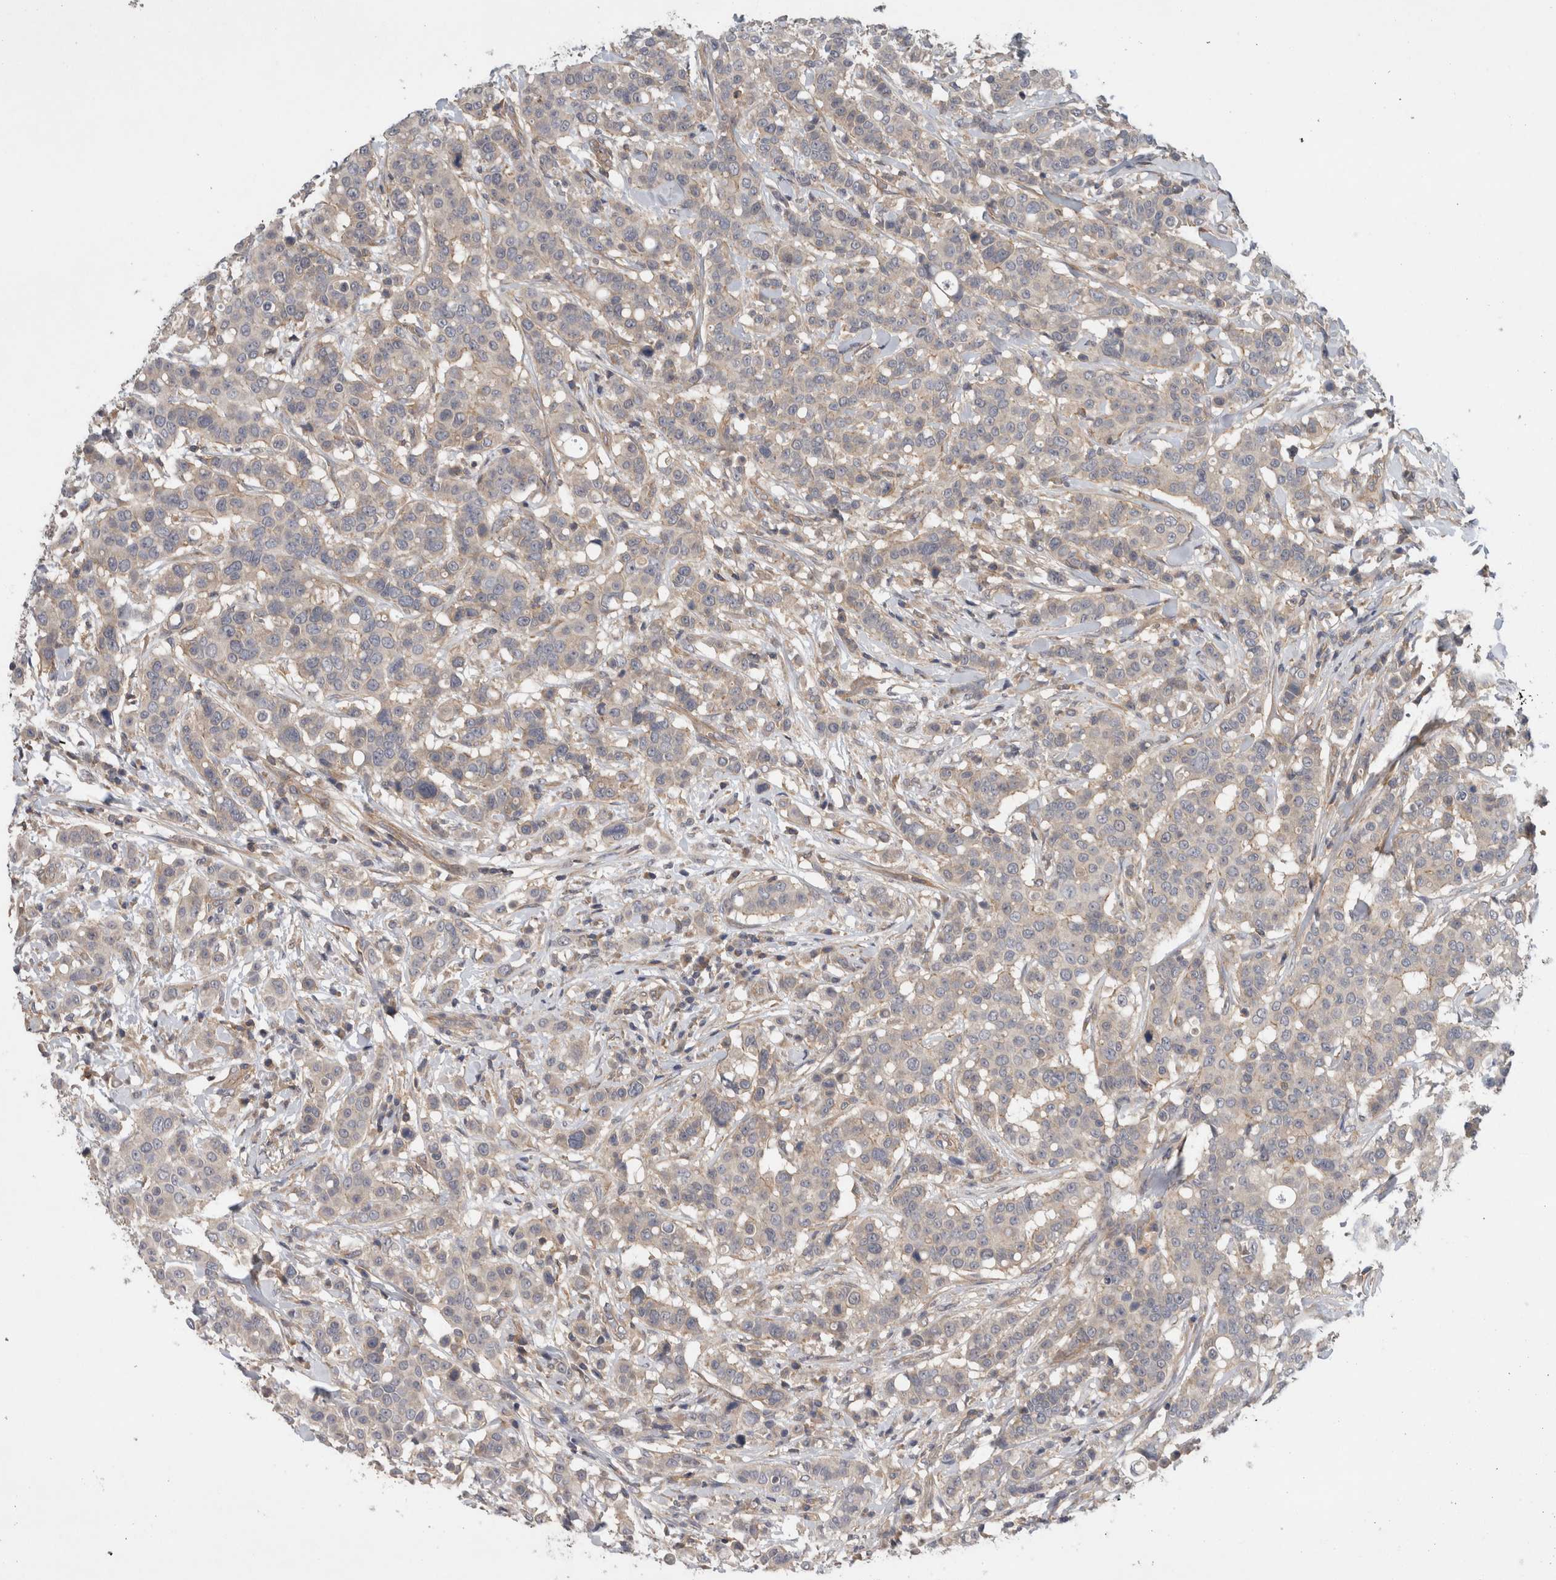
{"staining": {"intensity": "weak", "quantity": "<25%", "location": "cytoplasmic/membranous"}, "tissue": "breast cancer", "cell_type": "Tumor cells", "image_type": "cancer", "snomed": [{"axis": "morphology", "description": "Duct carcinoma"}, {"axis": "topography", "description": "Breast"}], "caption": "This is an immunohistochemistry (IHC) micrograph of breast cancer (invasive ductal carcinoma). There is no staining in tumor cells.", "gene": "SCARA5", "patient": {"sex": "female", "age": 27}}